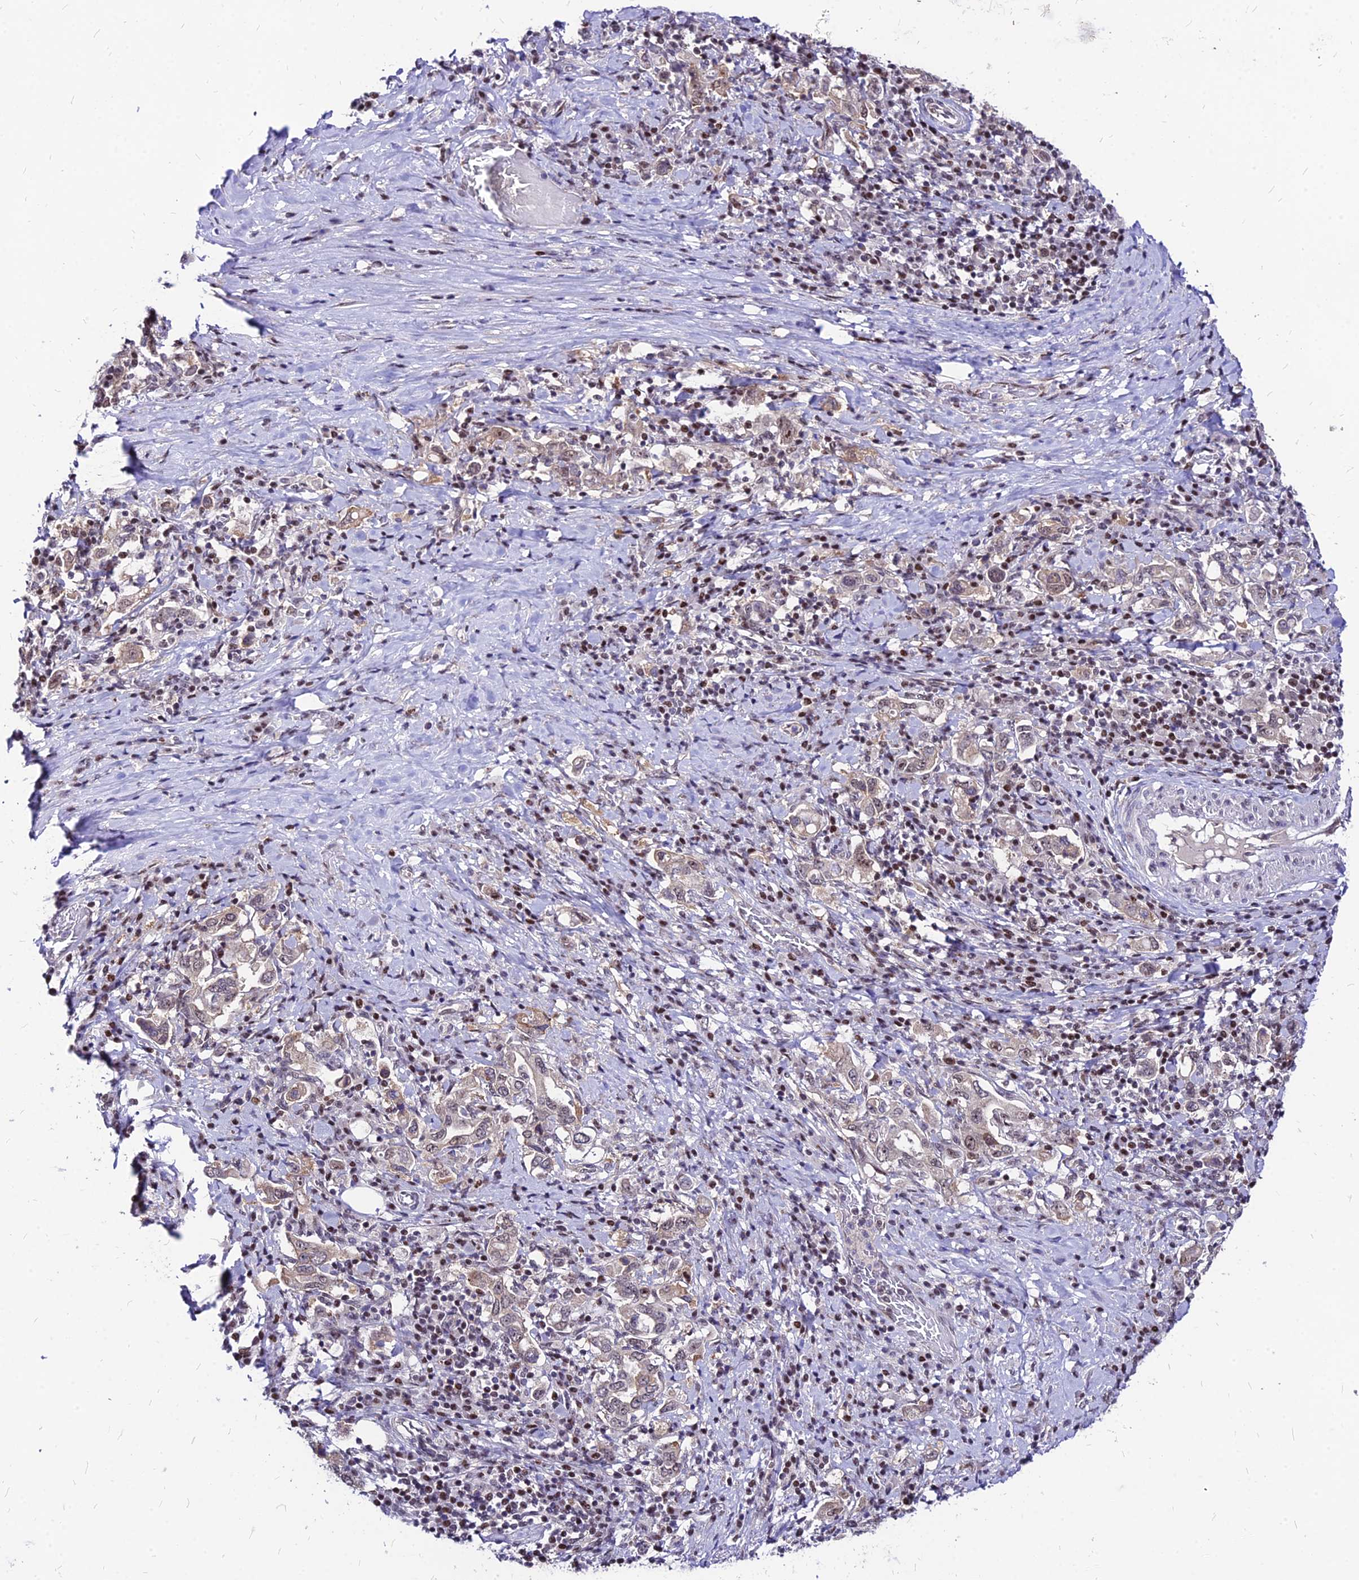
{"staining": {"intensity": "moderate", "quantity": "<25%", "location": "nuclear"}, "tissue": "stomach cancer", "cell_type": "Tumor cells", "image_type": "cancer", "snomed": [{"axis": "morphology", "description": "Adenocarcinoma, NOS"}, {"axis": "topography", "description": "Stomach, upper"}, {"axis": "topography", "description": "Stomach"}], "caption": "Tumor cells show low levels of moderate nuclear positivity in approximately <25% of cells in human stomach cancer (adenocarcinoma).", "gene": "DDX55", "patient": {"sex": "male", "age": 62}}